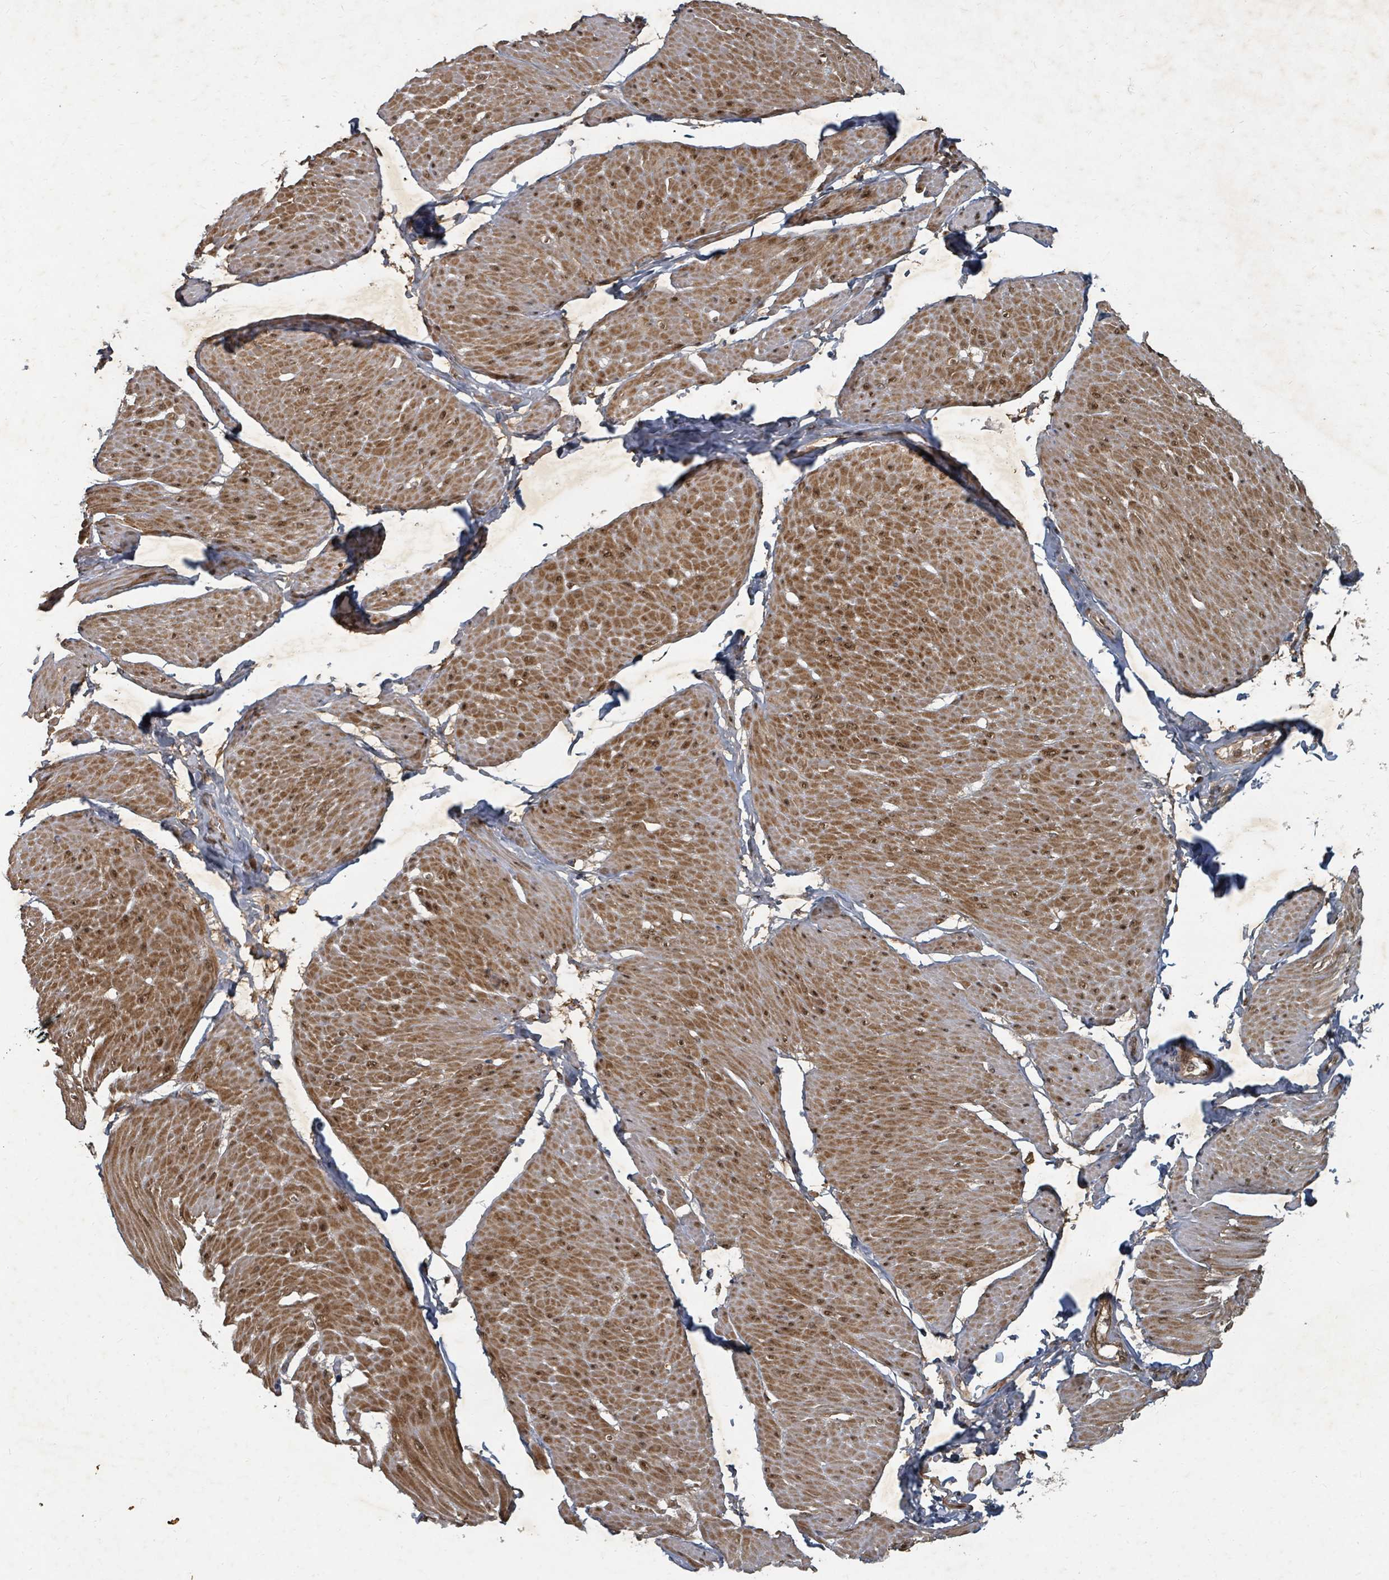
{"staining": {"intensity": "moderate", "quantity": ">75%", "location": "cytoplasmic/membranous,nuclear"}, "tissue": "smooth muscle", "cell_type": "Smooth muscle cells", "image_type": "normal", "snomed": [{"axis": "morphology", "description": "Urothelial carcinoma, High grade"}, {"axis": "topography", "description": "Urinary bladder"}], "caption": "The photomicrograph displays staining of benign smooth muscle, revealing moderate cytoplasmic/membranous,nuclear protein staining (brown color) within smooth muscle cells. The protein is shown in brown color, while the nuclei are stained blue.", "gene": "KDM4E", "patient": {"sex": "male", "age": 46}}